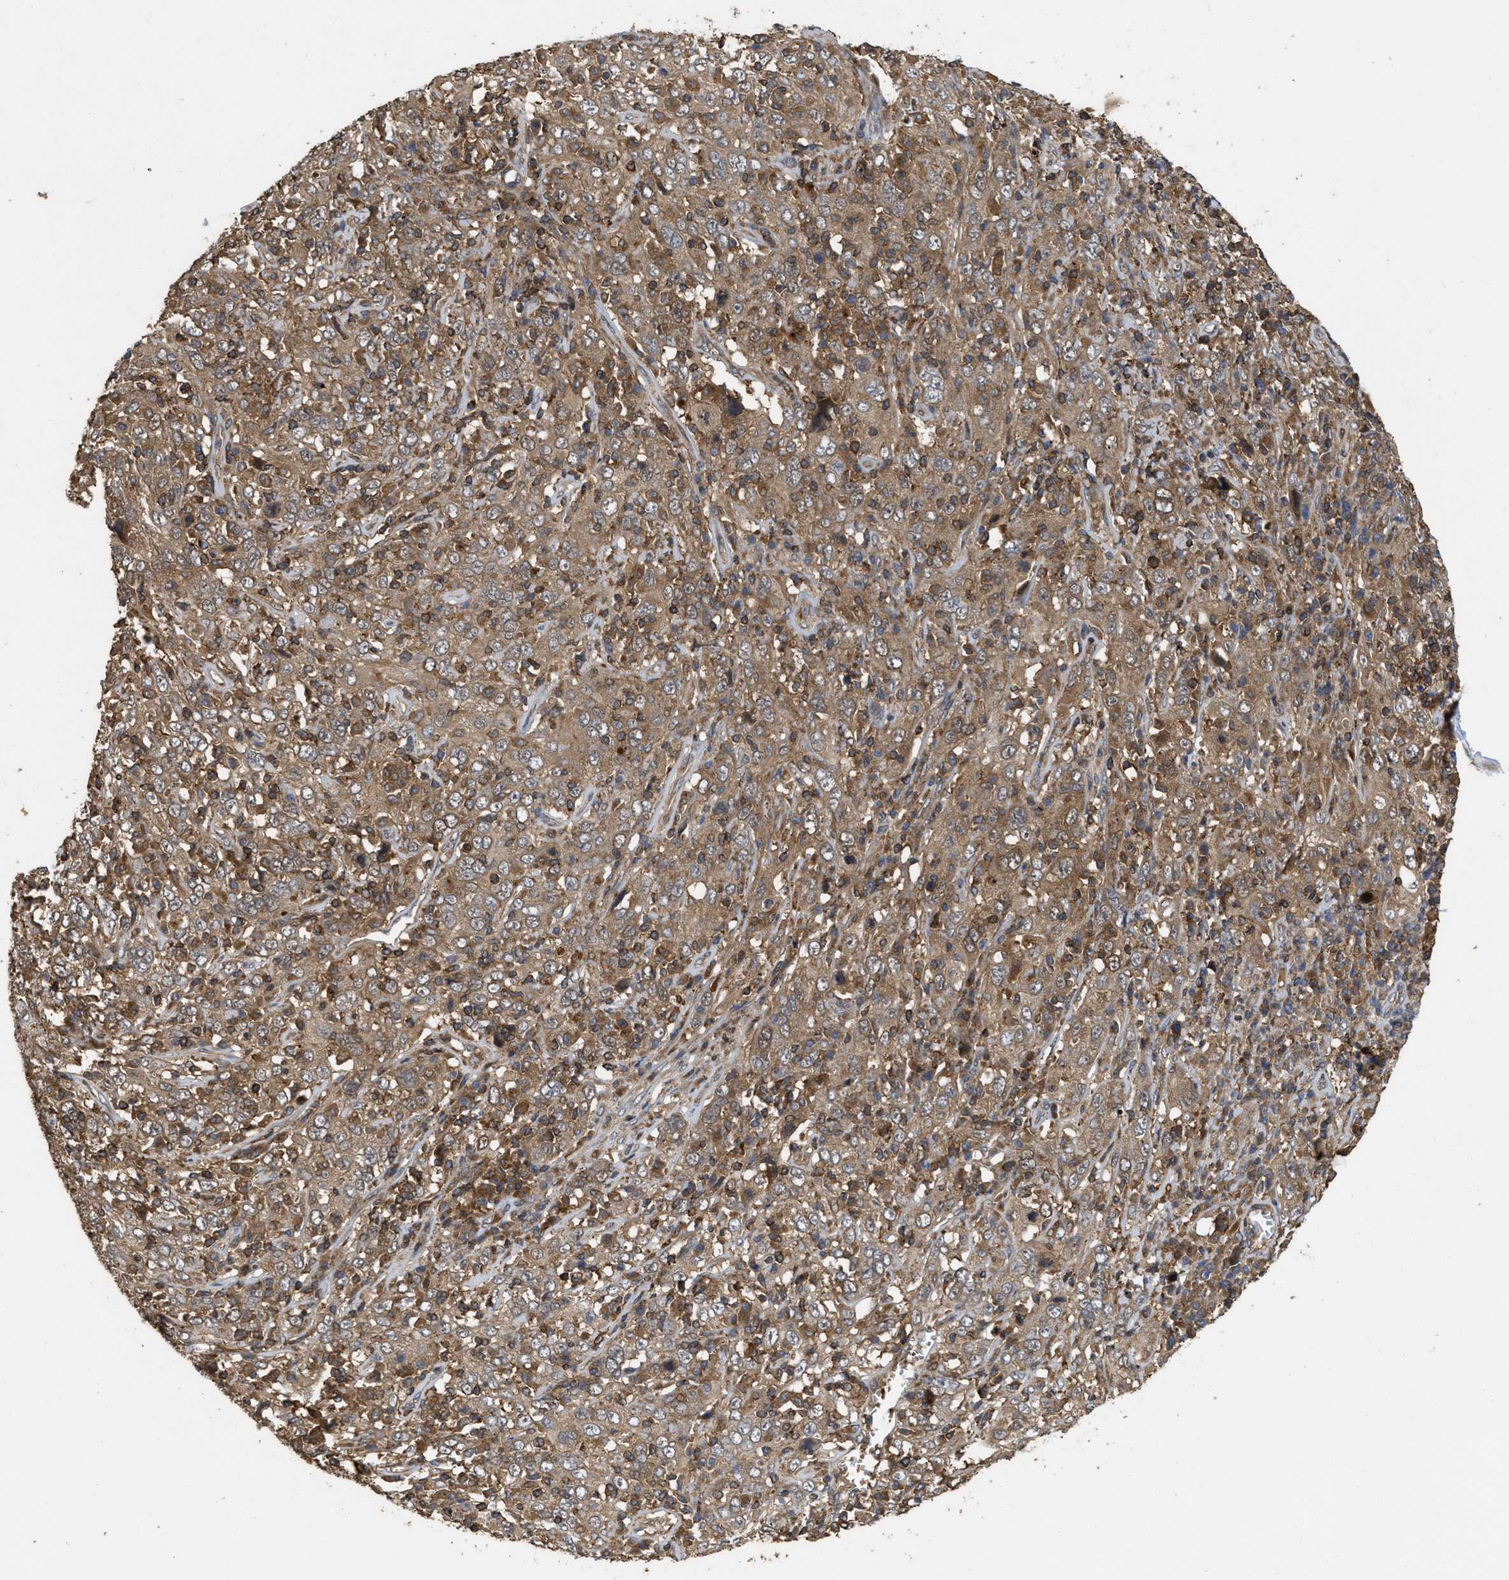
{"staining": {"intensity": "moderate", "quantity": ">75%", "location": "cytoplasmic/membranous"}, "tissue": "cervical cancer", "cell_type": "Tumor cells", "image_type": "cancer", "snomed": [{"axis": "morphology", "description": "Squamous cell carcinoma, NOS"}, {"axis": "topography", "description": "Cervix"}], "caption": "Protein analysis of cervical squamous cell carcinoma tissue displays moderate cytoplasmic/membranous expression in approximately >75% of tumor cells.", "gene": "CBR3", "patient": {"sex": "female", "age": 46}}